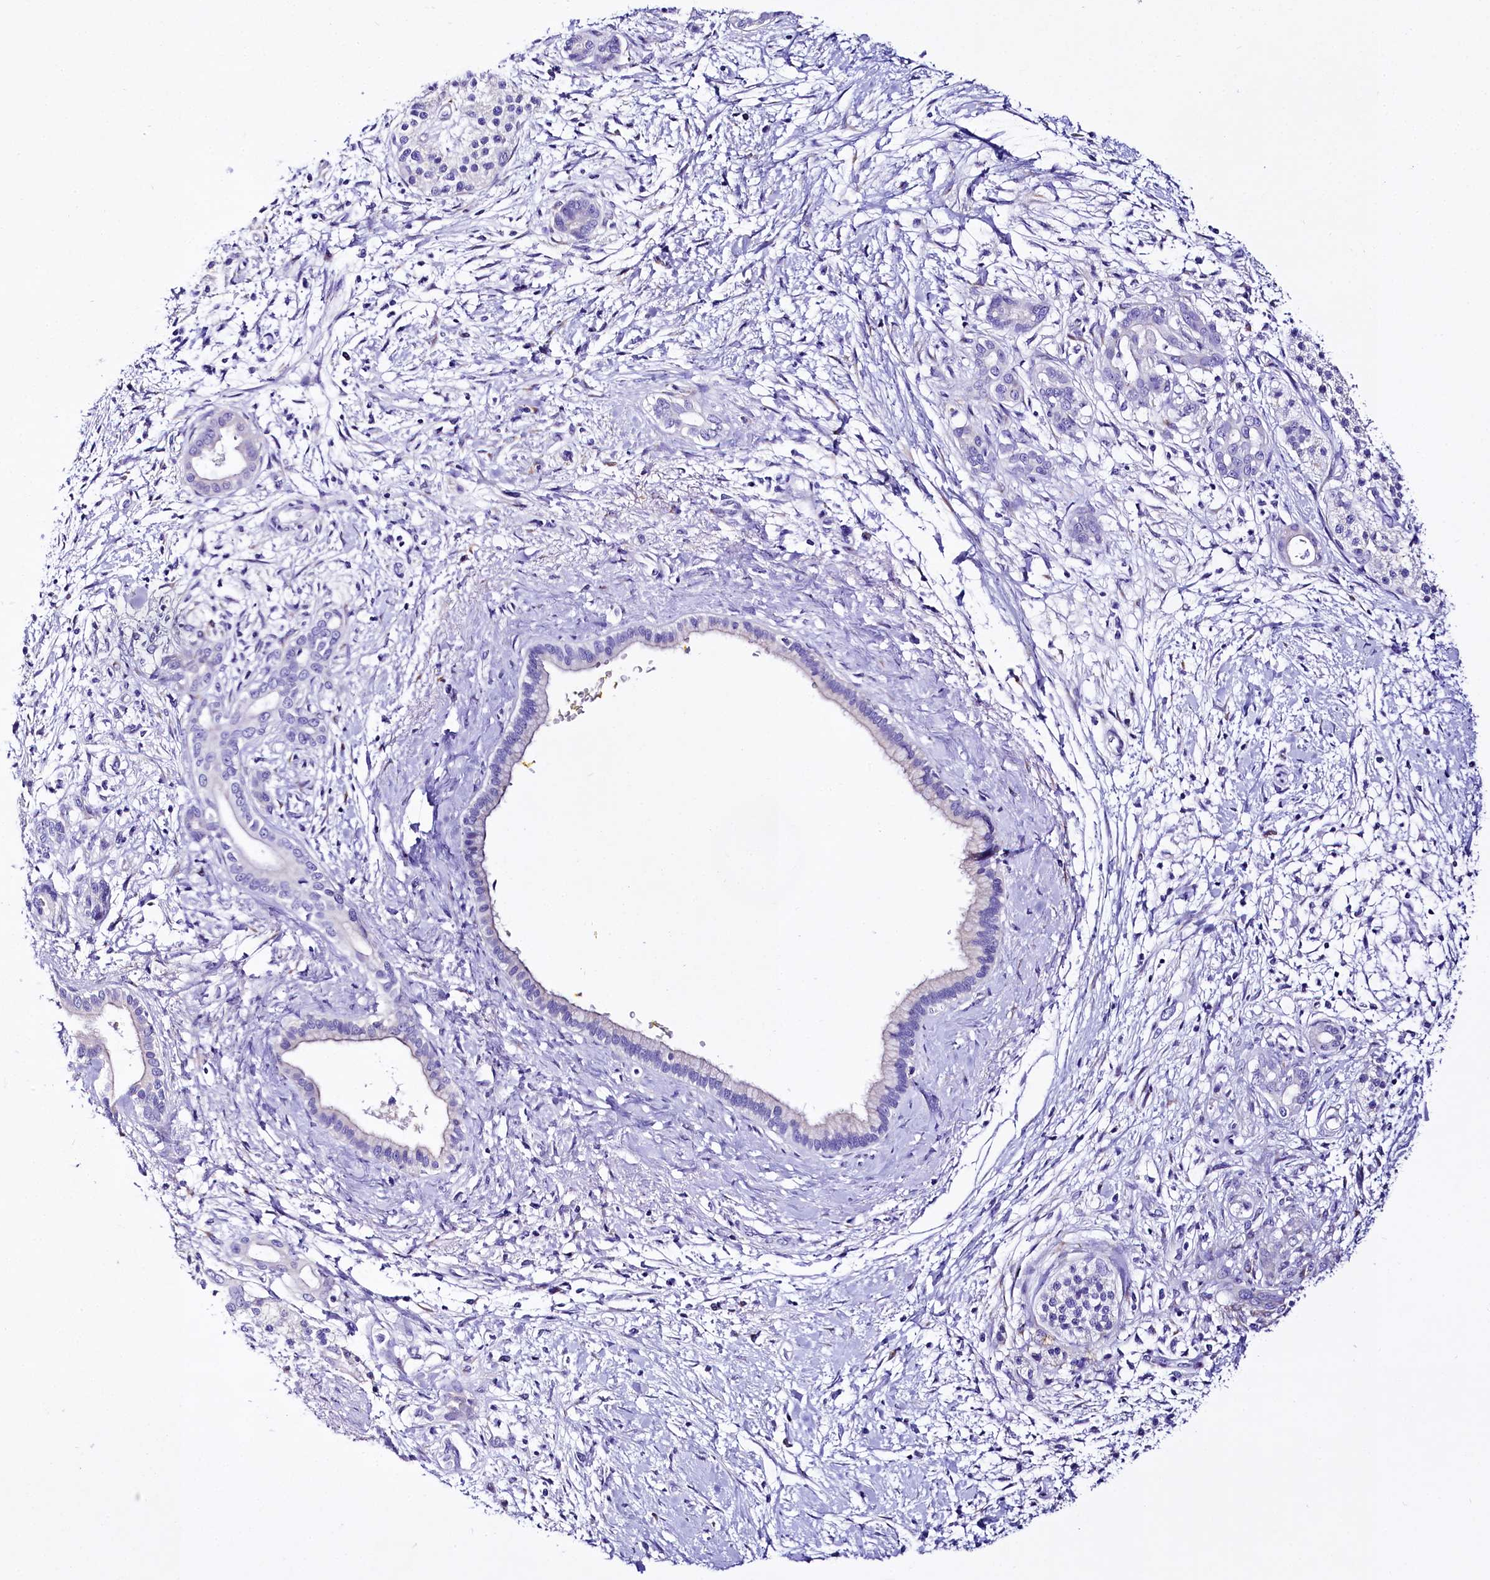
{"staining": {"intensity": "negative", "quantity": "none", "location": "none"}, "tissue": "pancreatic cancer", "cell_type": "Tumor cells", "image_type": "cancer", "snomed": [{"axis": "morphology", "description": "Adenocarcinoma, NOS"}, {"axis": "topography", "description": "Pancreas"}], "caption": "Adenocarcinoma (pancreatic) was stained to show a protein in brown. There is no significant expression in tumor cells.", "gene": "A2ML1", "patient": {"sex": "male", "age": 58}}